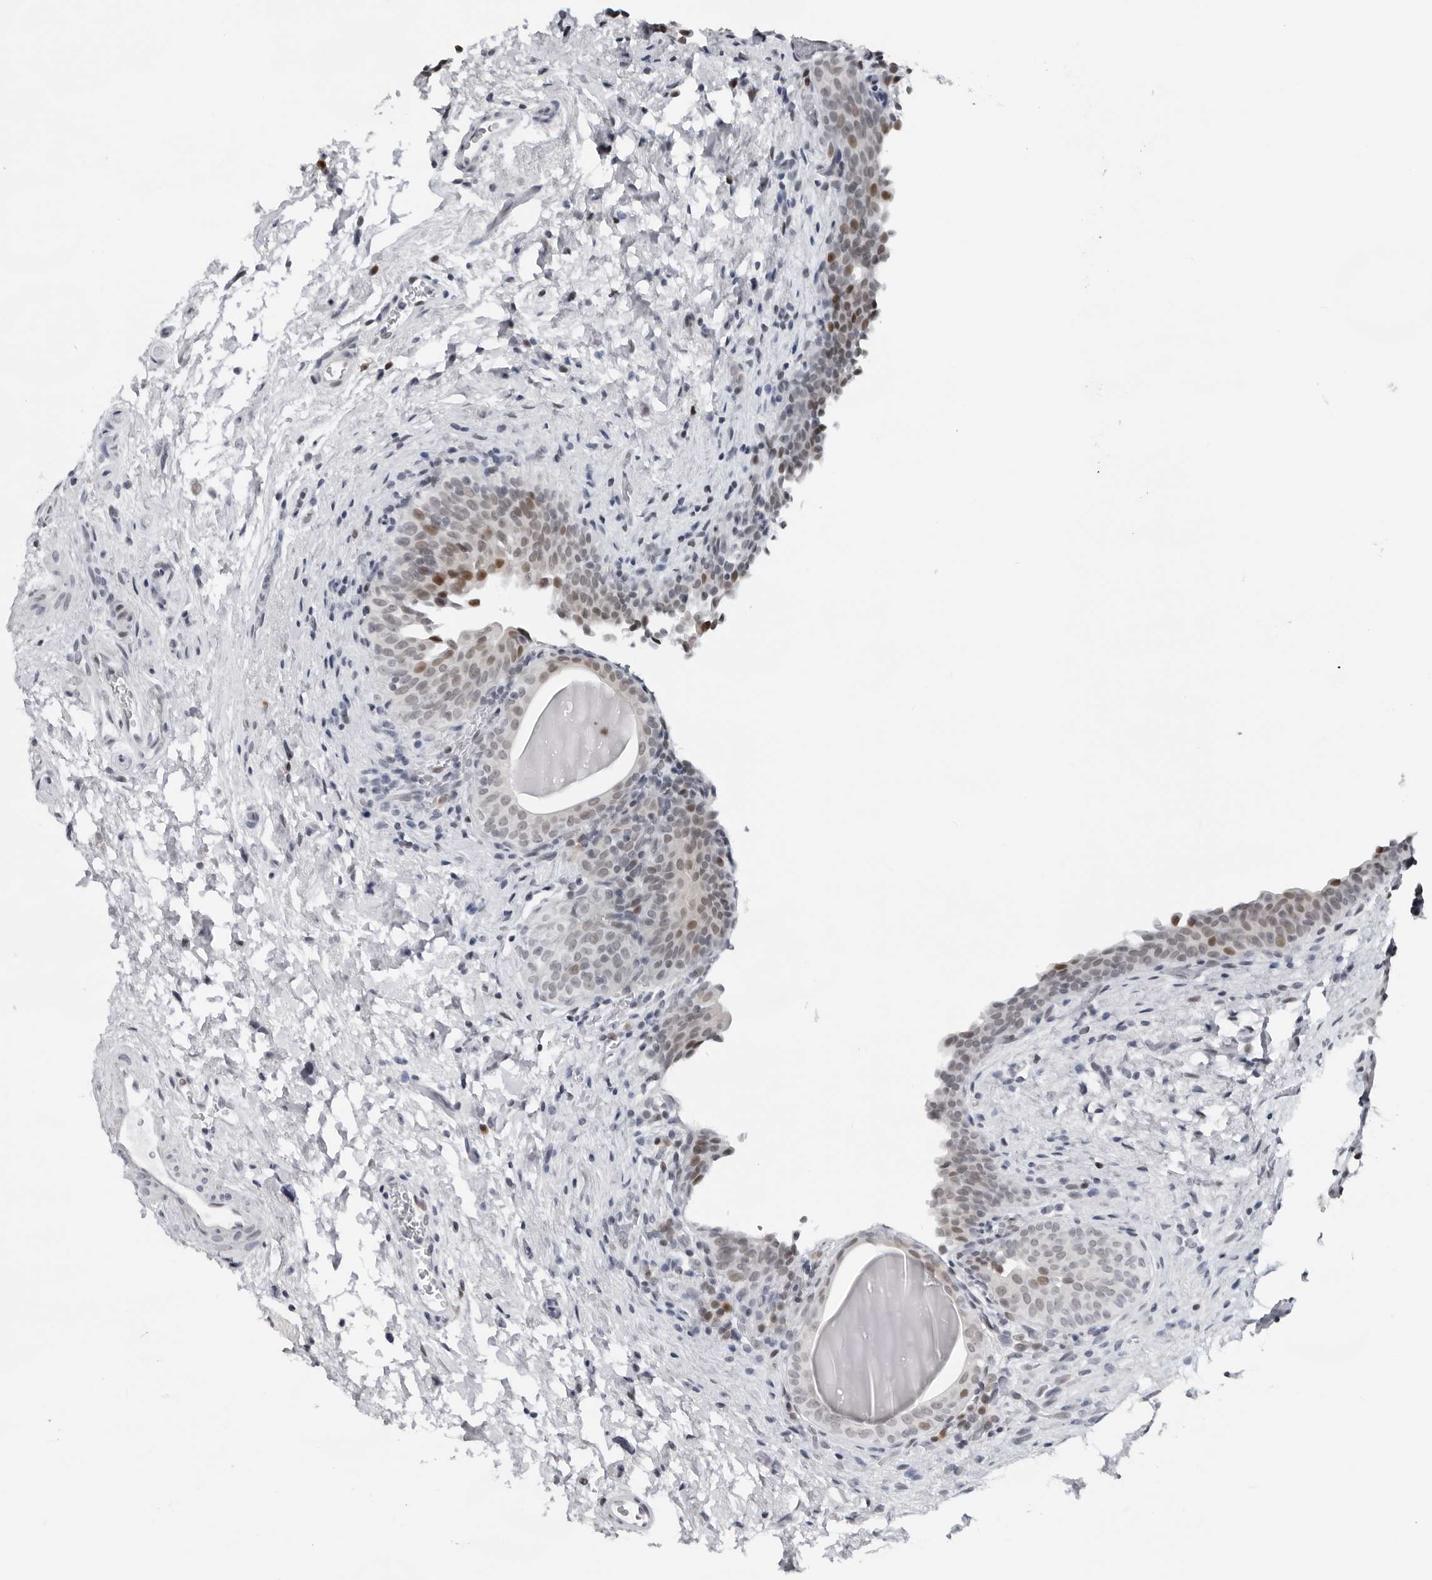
{"staining": {"intensity": "moderate", "quantity": "25%-75%", "location": "nuclear"}, "tissue": "urinary bladder", "cell_type": "Urothelial cells", "image_type": "normal", "snomed": [{"axis": "morphology", "description": "Normal tissue, NOS"}, {"axis": "topography", "description": "Urinary bladder"}], "caption": "The immunohistochemical stain shows moderate nuclear expression in urothelial cells of unremarkable urinary bladder. The protein is stained brown, and the nuclei are stained in blue (DAB IHC with brightfield microscopy, high magnification).", "gene": "PPP1R42", "patient": {"sex": "male", "age": 83}}